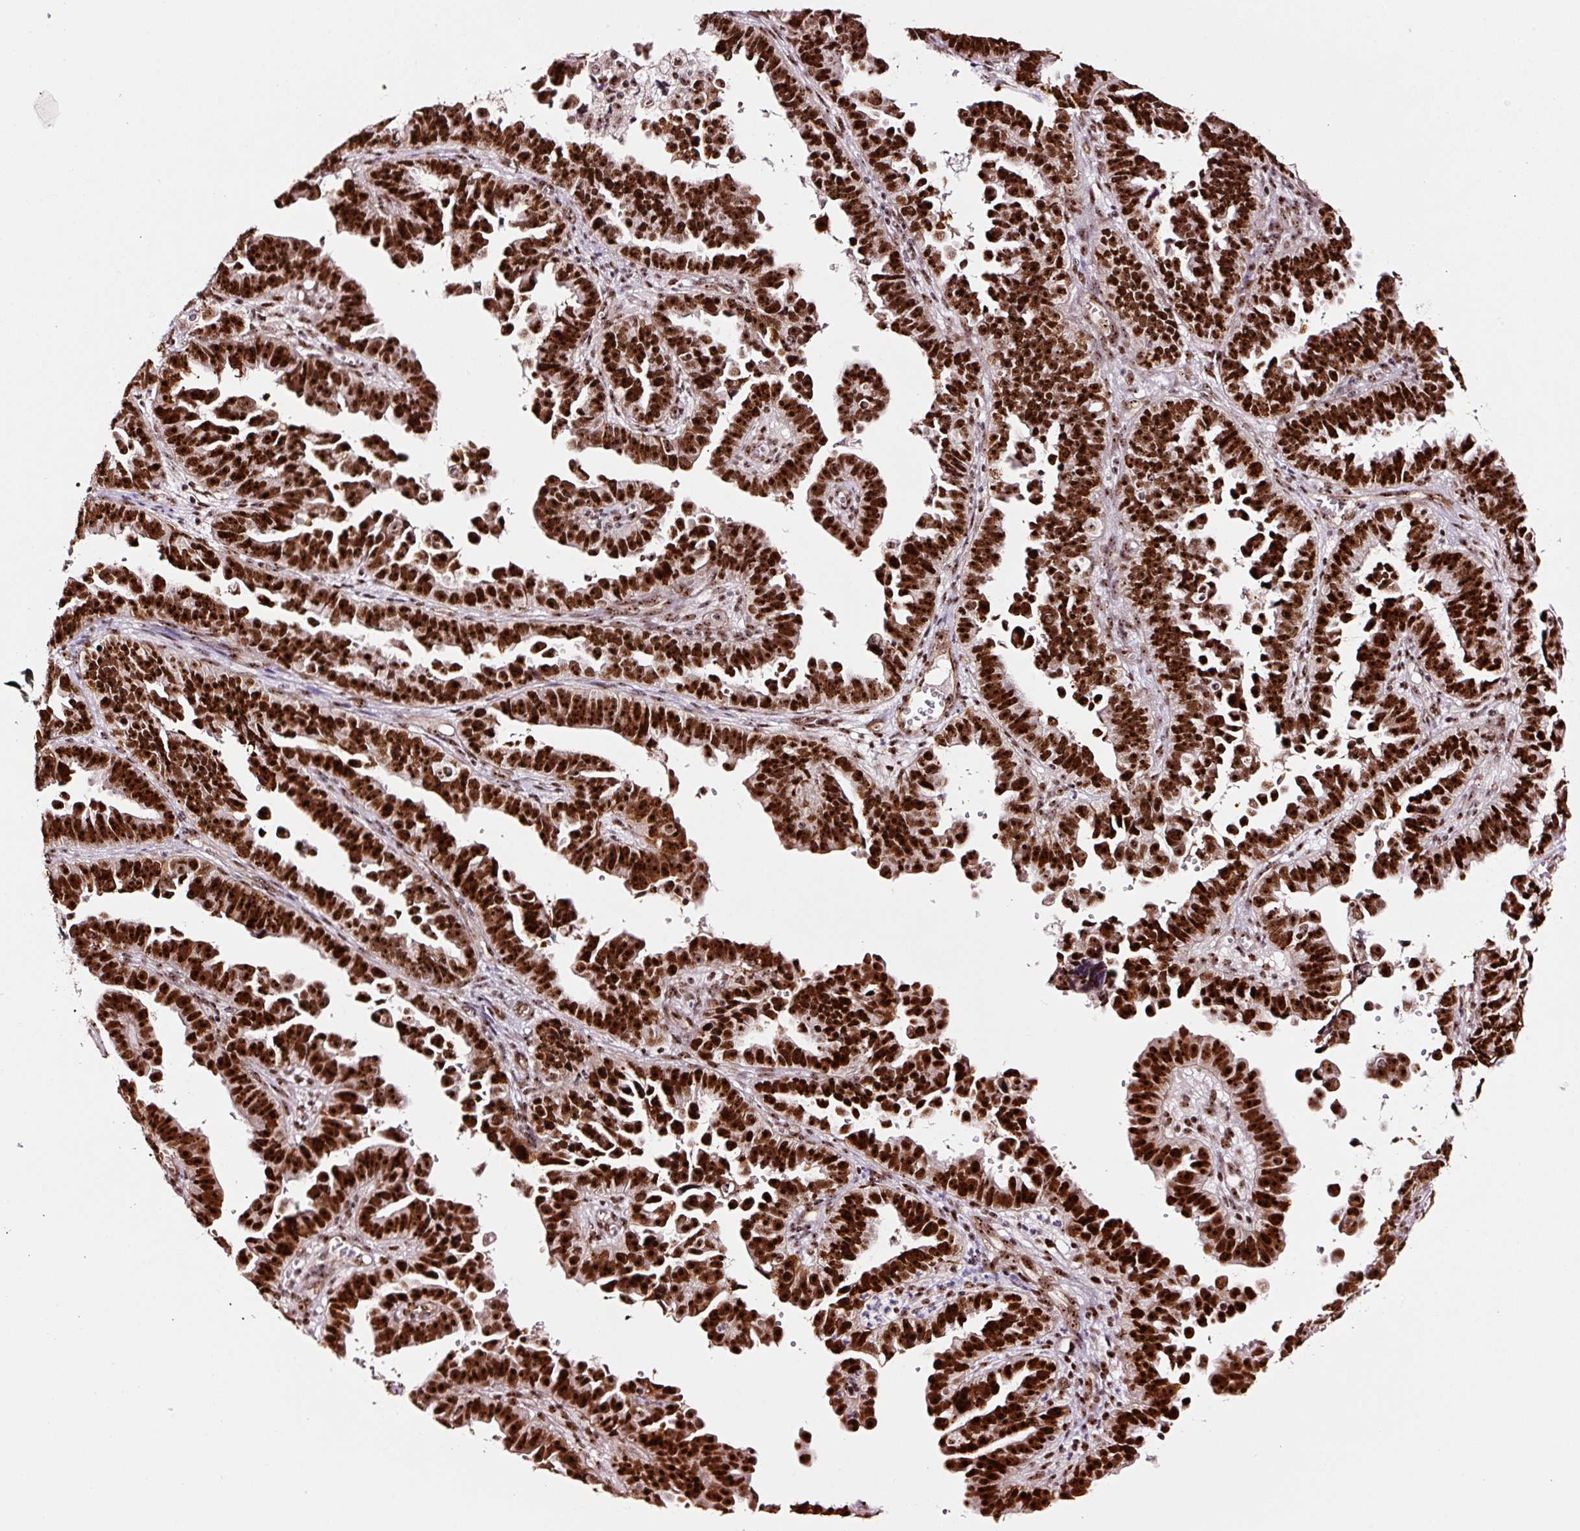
{"staining": {"intensity": "strong", "quantity": ">75%", "location": "nuclear"}, "tissue": "endometrial cancer", "cell_type": "Tumor cells", "image_type": "cancer", "snomed": [{"axis": "morphology", "description": "Adenocarcinoma, NOS"}, {"axis": "topography", "description": "Endometrium"}], "caption": "Brown immunohistochemical staining in endometrial cancer displays strong nuclear positivity in about >75% of tumor cells.", "gene": "GNL3", "patient": {"sex": "female", "age": 75}}